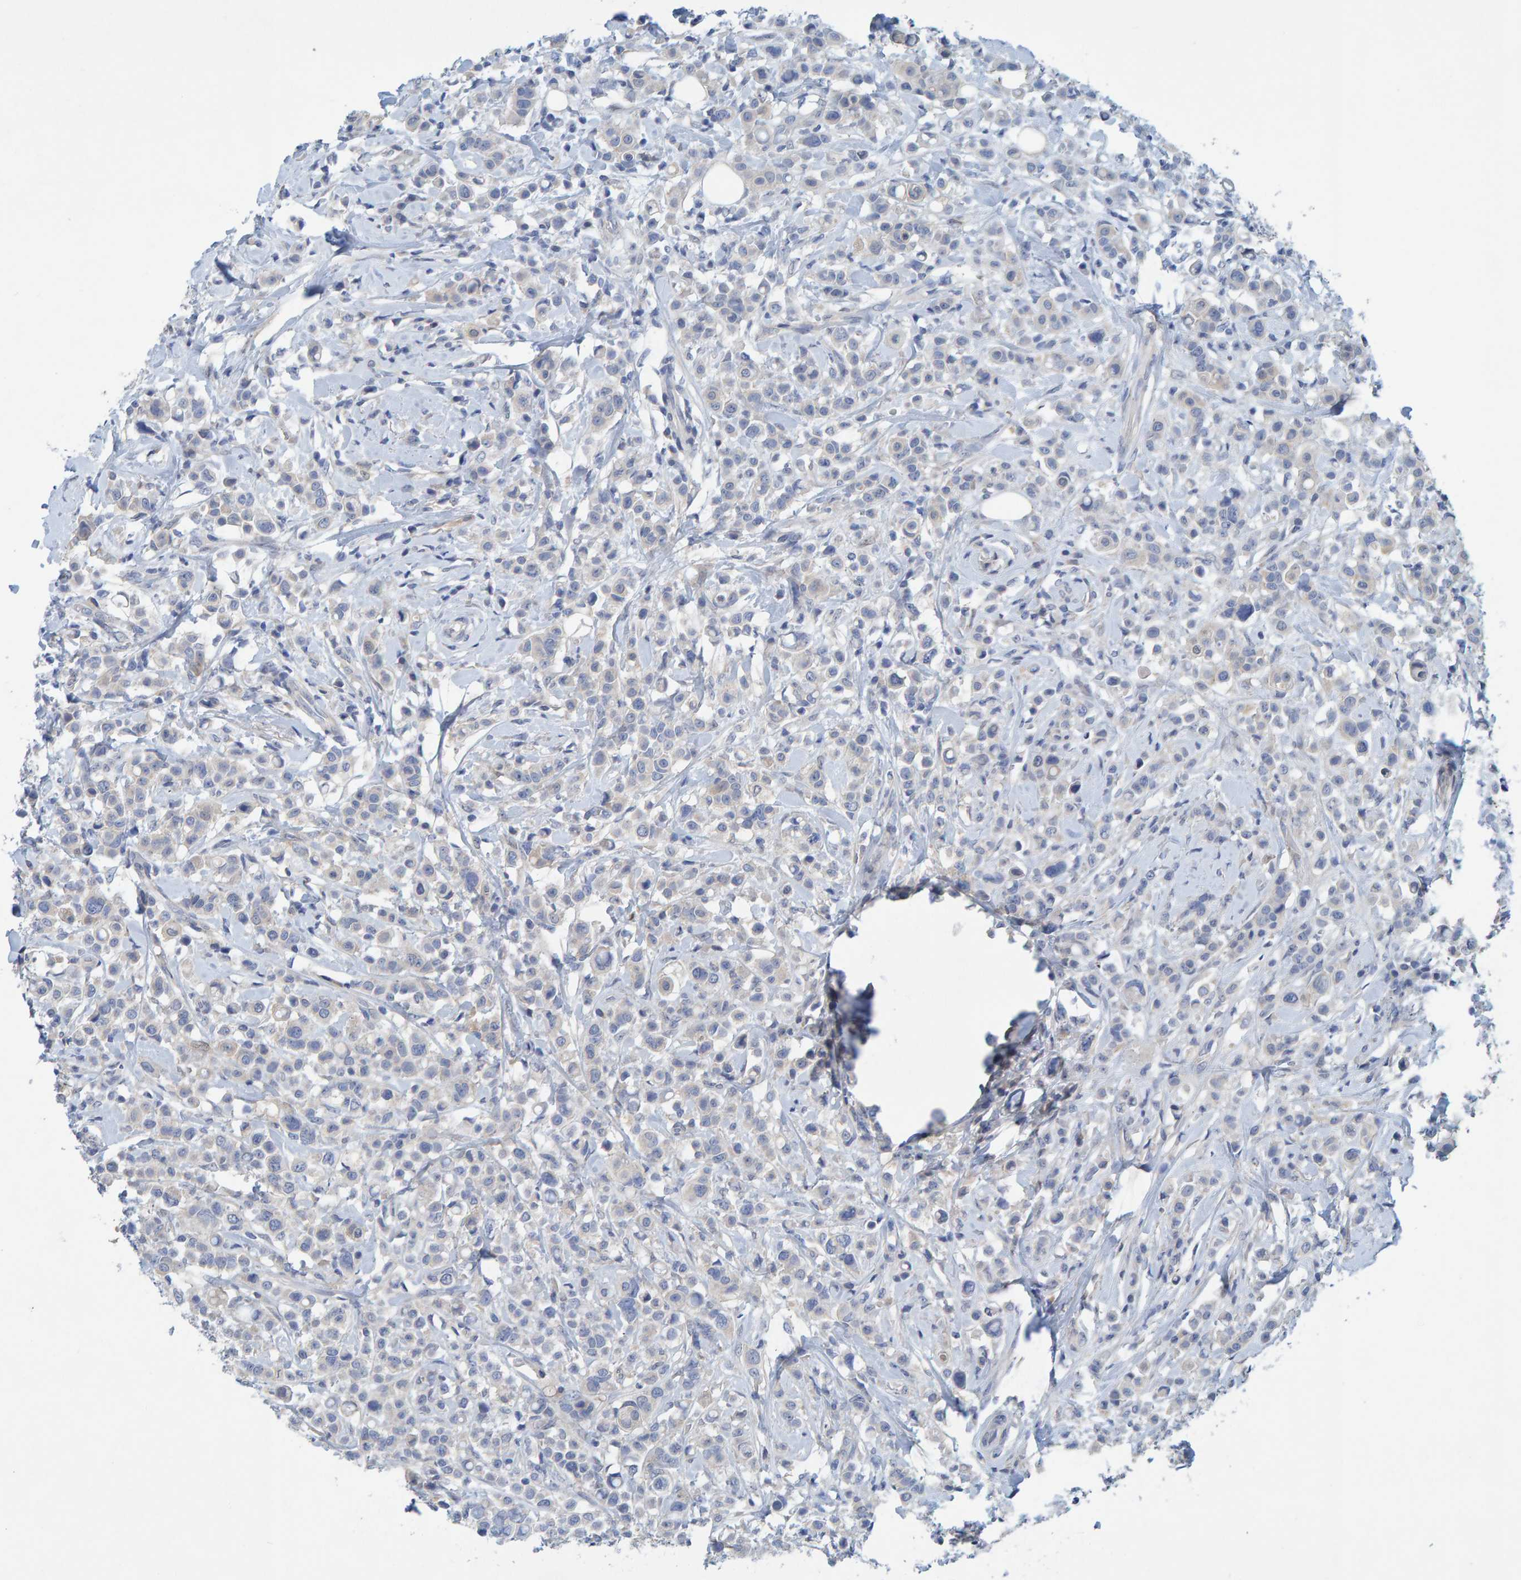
{"staining": {"intensity": "weak", "quantity": "<25%", "location": "cytoplasmic/membranous"}, "tissue": "breast cancer", "cell_type": "Tumor cells", "image_type": "cancer", "snomed": [{"axis": "morphology", "description": "Duct carcinoma"}, {"axis": "topography", "description": "Breast"}], "caption": "The immunohistochemistry image has no significant staining in tumor cells of breast intraductal carcinoma tissue.", "gene": "ALAD", "patient": {"sex": "female", "age": 27}}